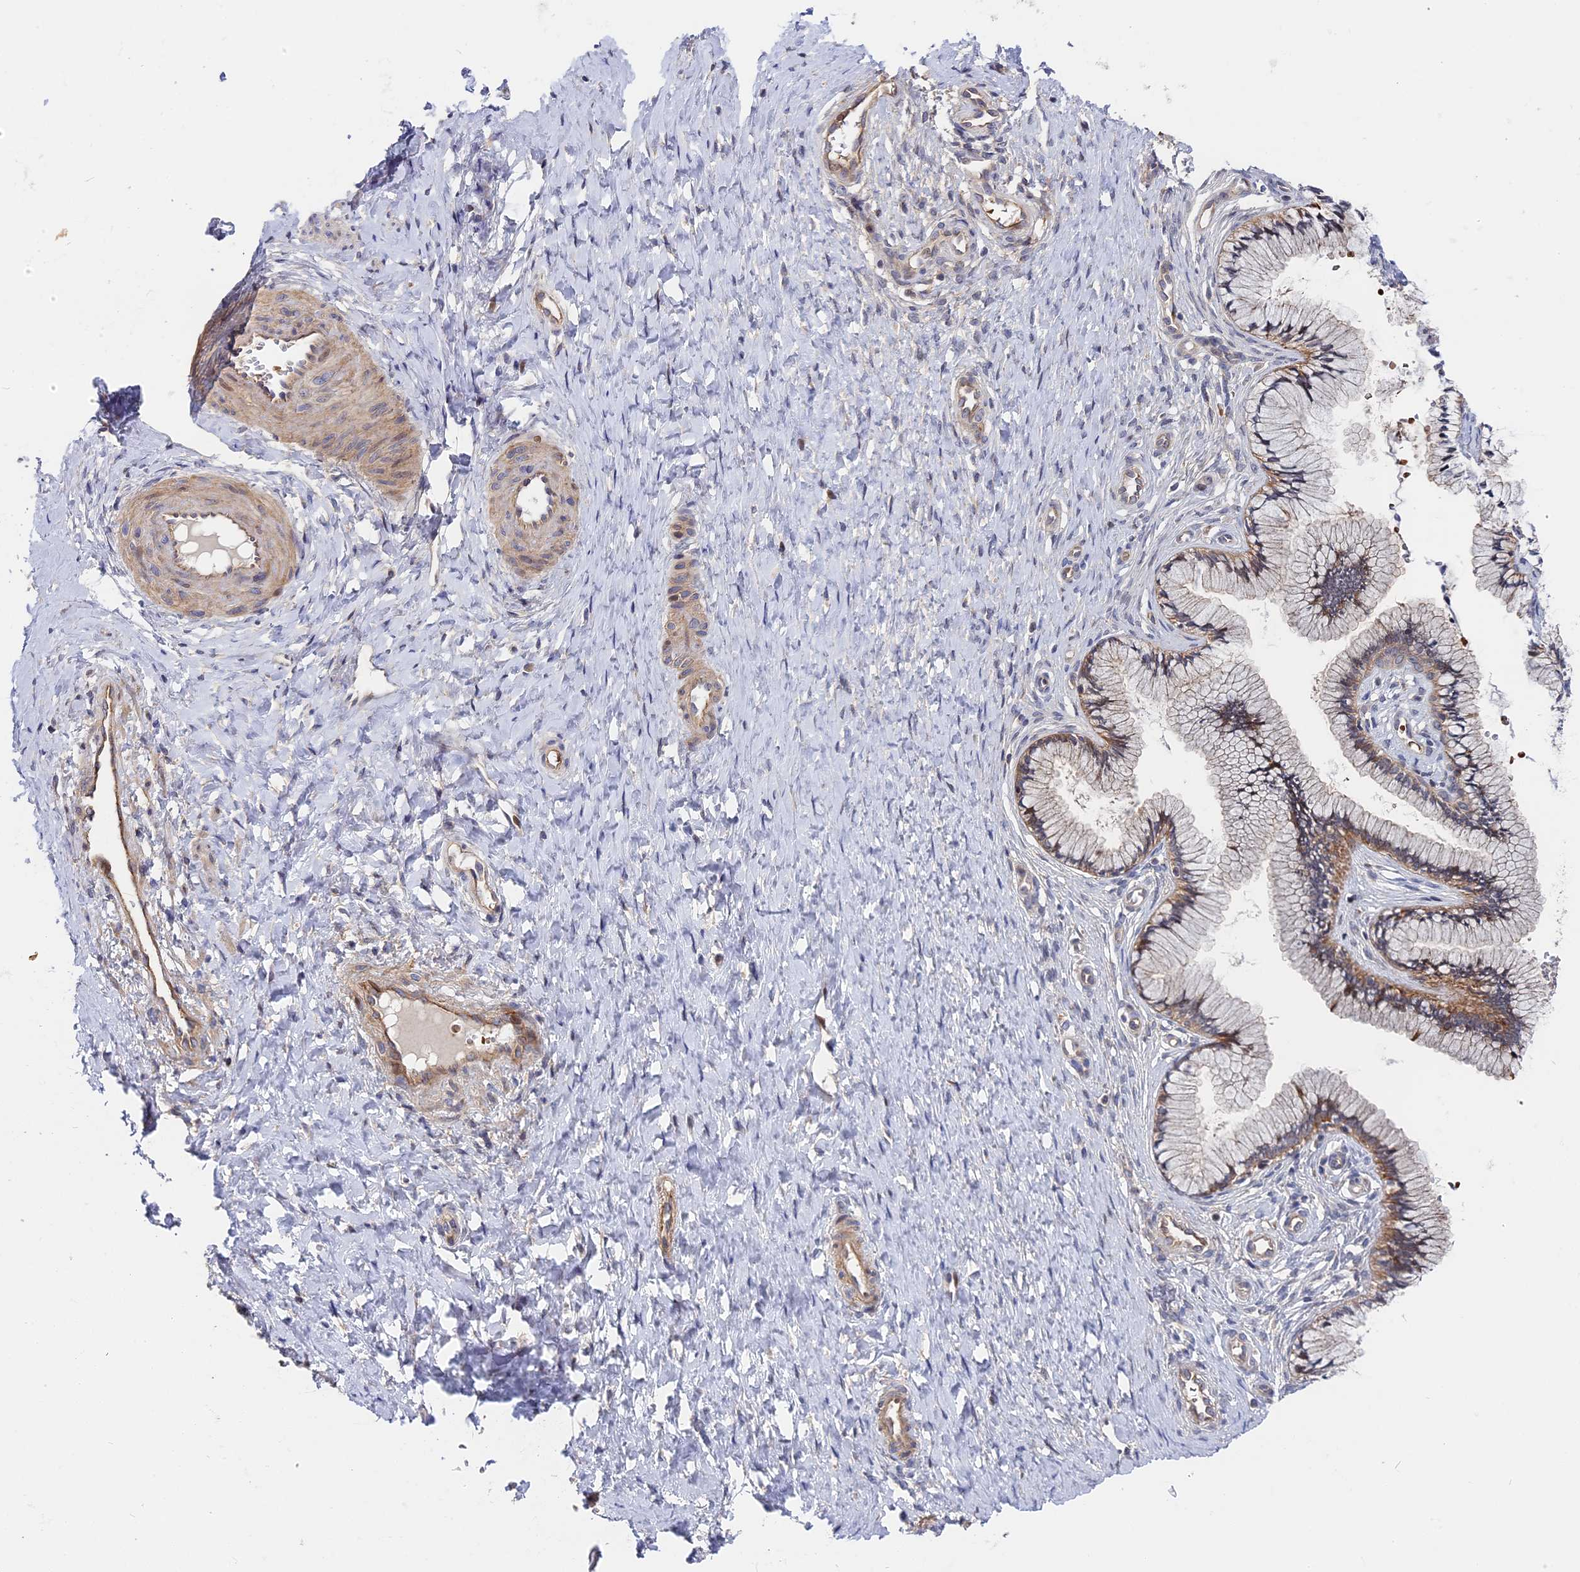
{"staining": {"intensity": "moderate", "quantity": "<25%", "location": "cytoplasmic/membranous"}, "tissue": "cervix", "cell_type": "Glandular cells", "image_type": "normal", "snomed": [{"axis": "morphology", "description": "Normal tissue, NOS"}, {"axis": "topography", "description": "Cervix"}], "caption": "Unremarkable cervix demonstrates moderate cytoplasmic/membranous expression in approximately <25% of glandular cells Nuclei are stained in blue..", "gene": "MISP3", "patient": {"sex": "female", "age": 36}}